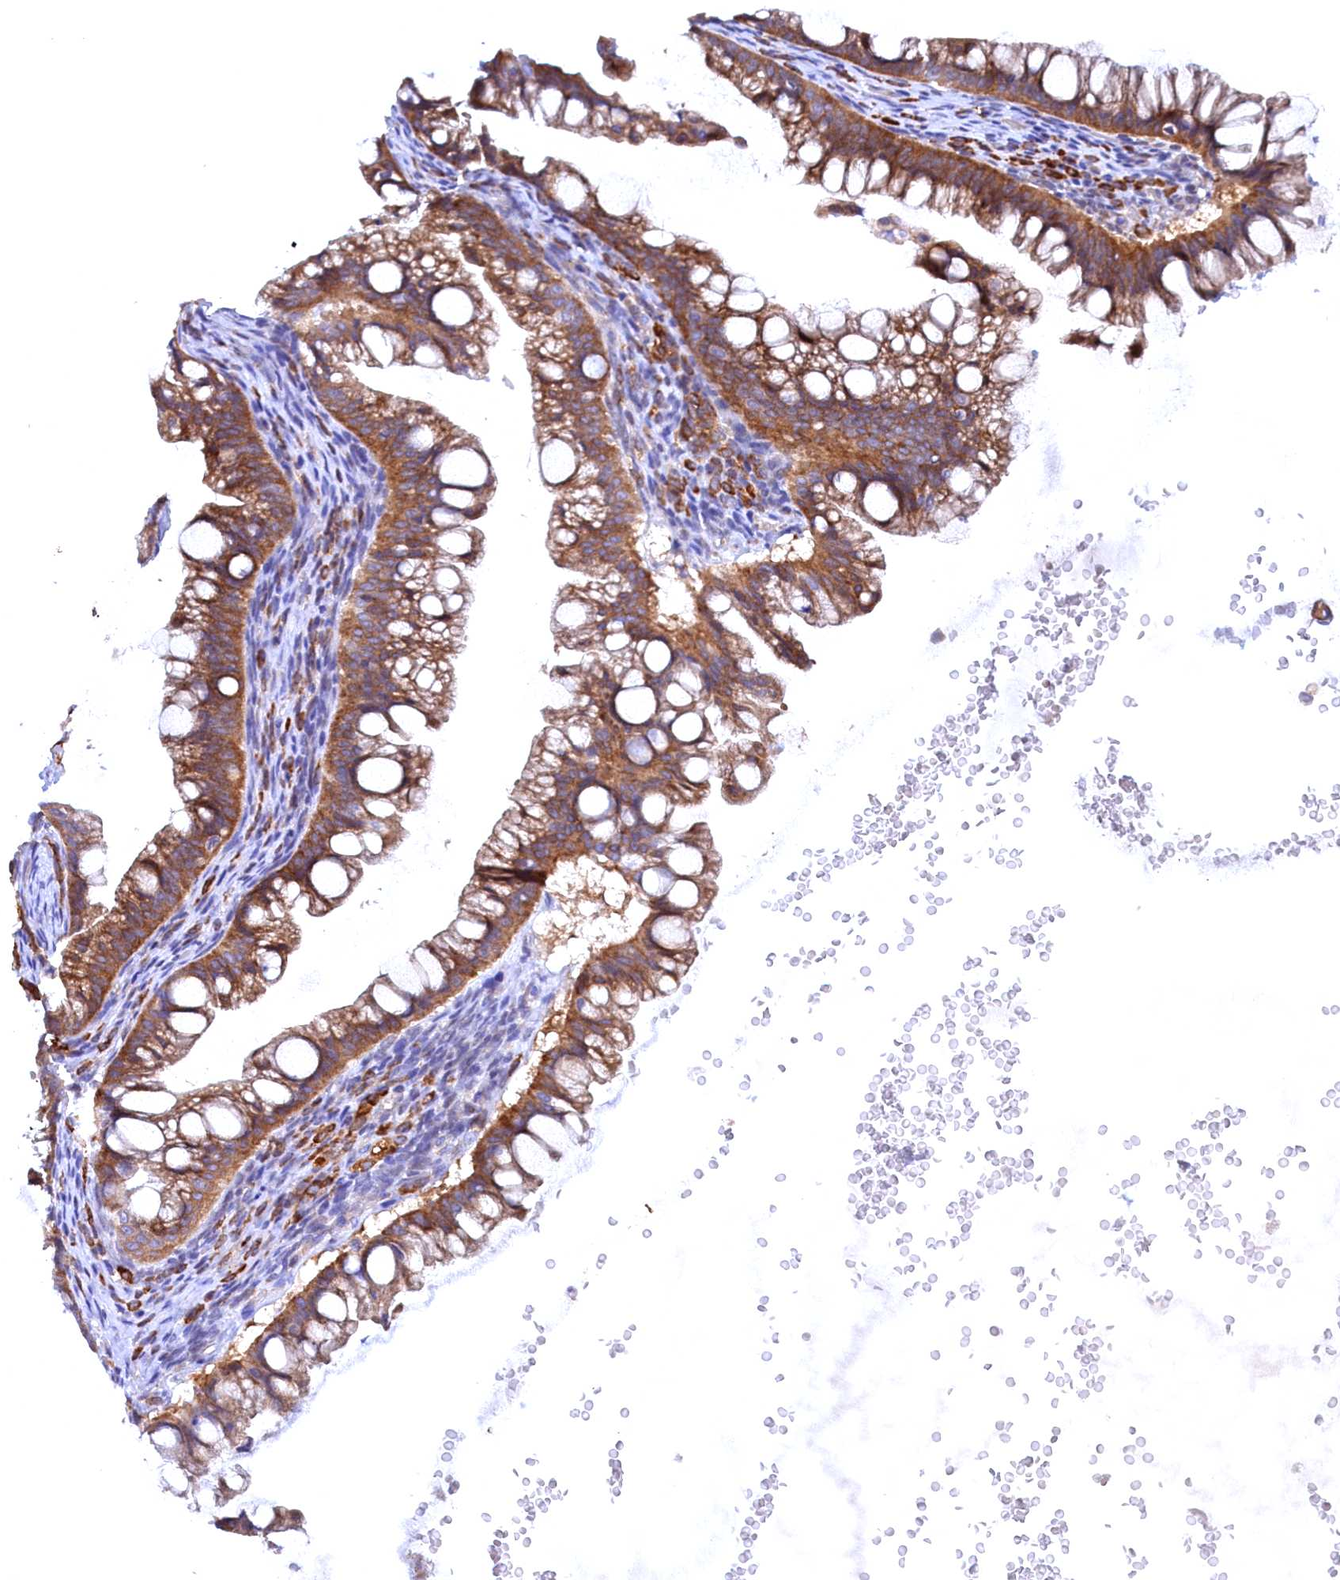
{"staining": {"intensity": "moderate", "quantity": ">75%", "location": "cytoplasmic/membranous"}, "tissue": "ovarian cancer", "cell_type": "Tumor cells", "image_type": "cancer", "snomed": [{"axis": "morphology", "description": "Cystadenocarcinoma, mucinous, NOS"}, {"axis": "topography", "description": "Ovary"}], "caption": "An image showing moderate cytoplasmic/membranous staining in approximately >75% of tumor cells in ovarian cancer (mucinous cystadenocarcinoma), as visualized by brown immunohistochemical staining.", "gene": "JPT2", "patient": {"sex": "female", "age": 73}}